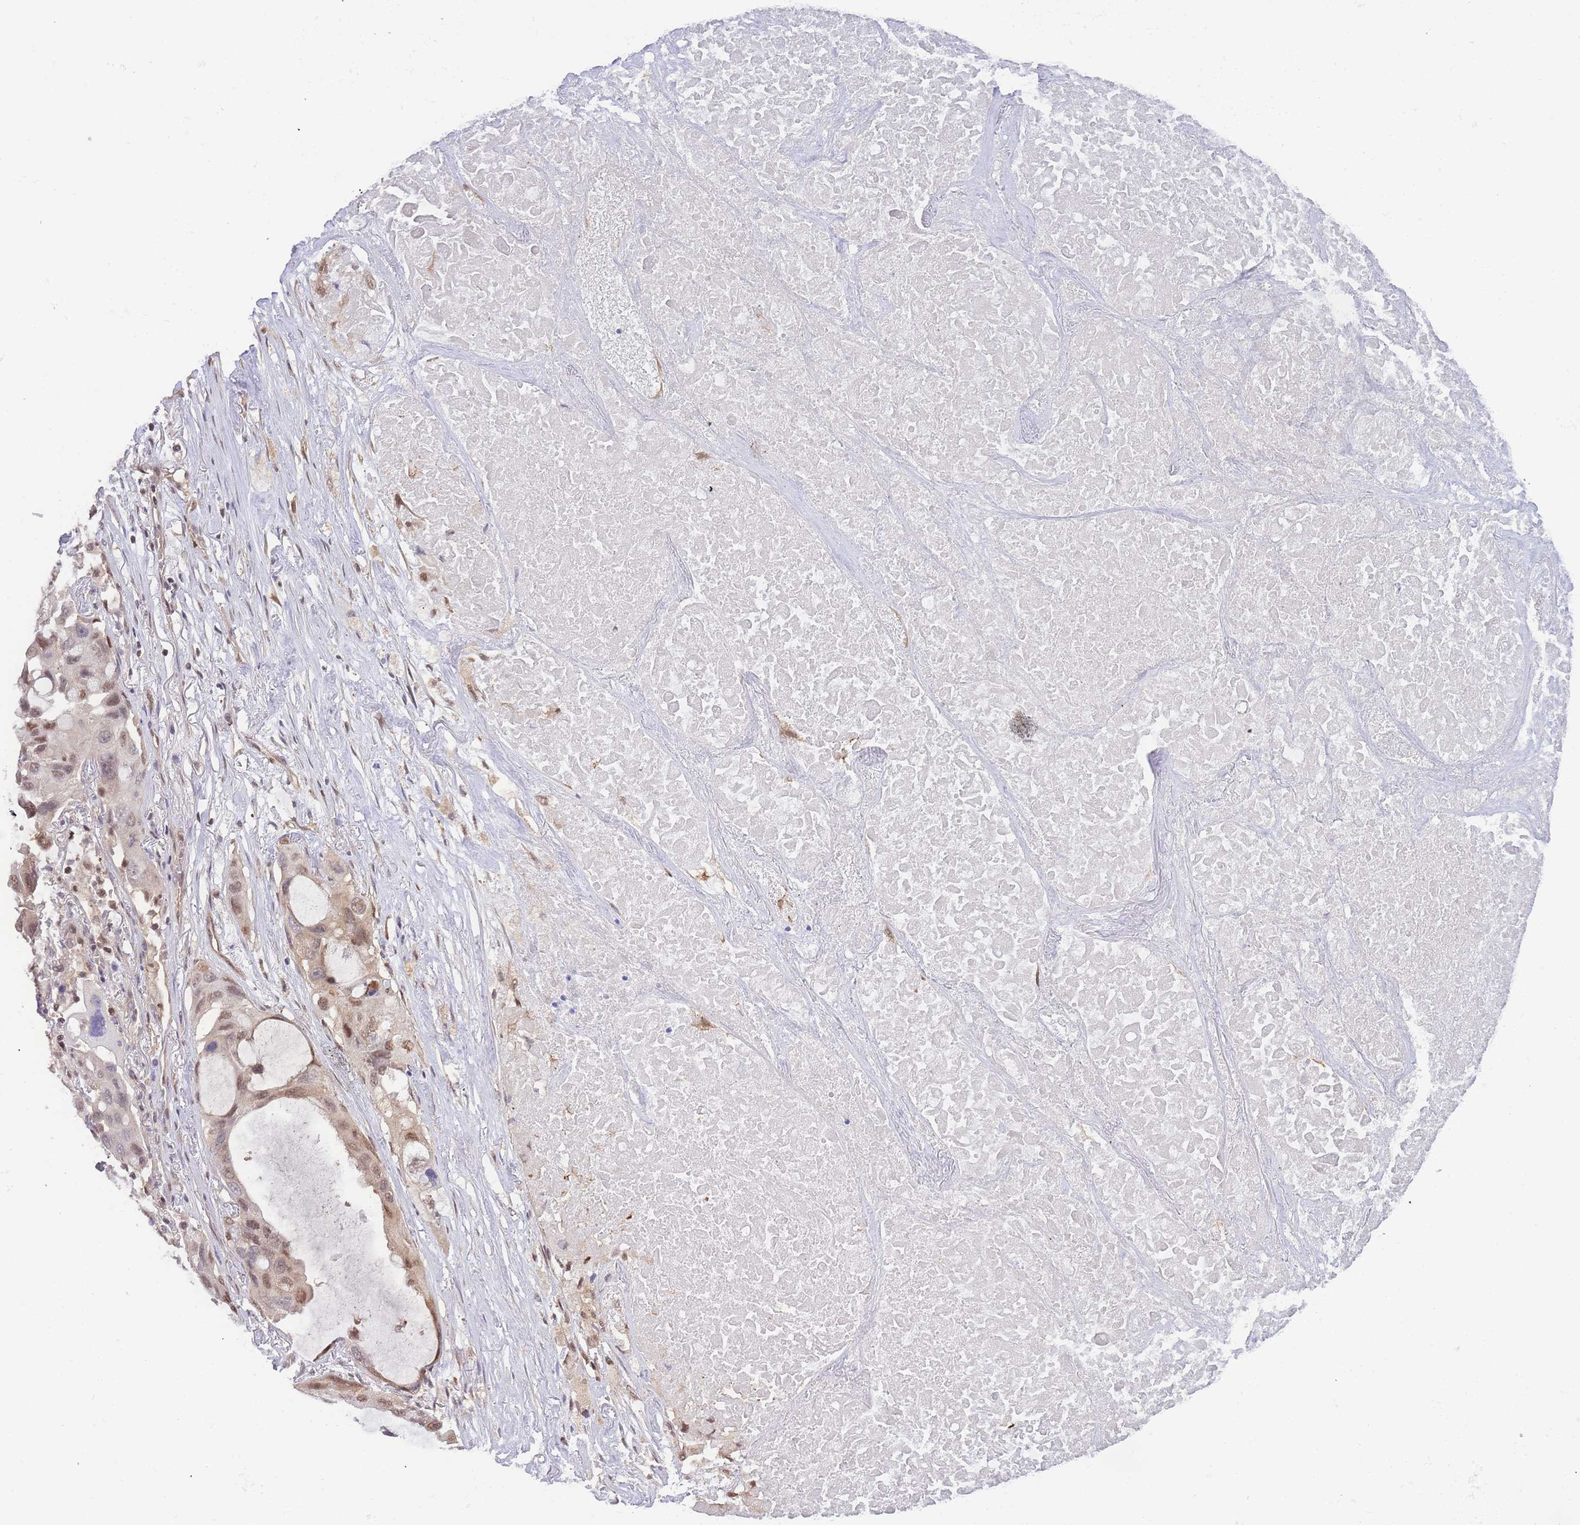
{"staining": {"intensity": "moderate", "quantity": ">75%", "location": "nuclear"}, "tissue": "lung cancer", "cell_type": "Tumor cells", "image_type": "cancer", "snomed": [{"axis": "morphology", "description": "Squamous cell carcinoma, NOS"}, {"axis": "topography", "description": "Lung"}], "caption": "A high-resolution image shows immunohistochemistry (IHC) staining of lung cancer (squamous cell carcinoma), which reveals moderate nuclear staining in approximately >75% of tumor cells.", "gene": "KIAA1191", "patient": {"sex": "female", "age": 73}}